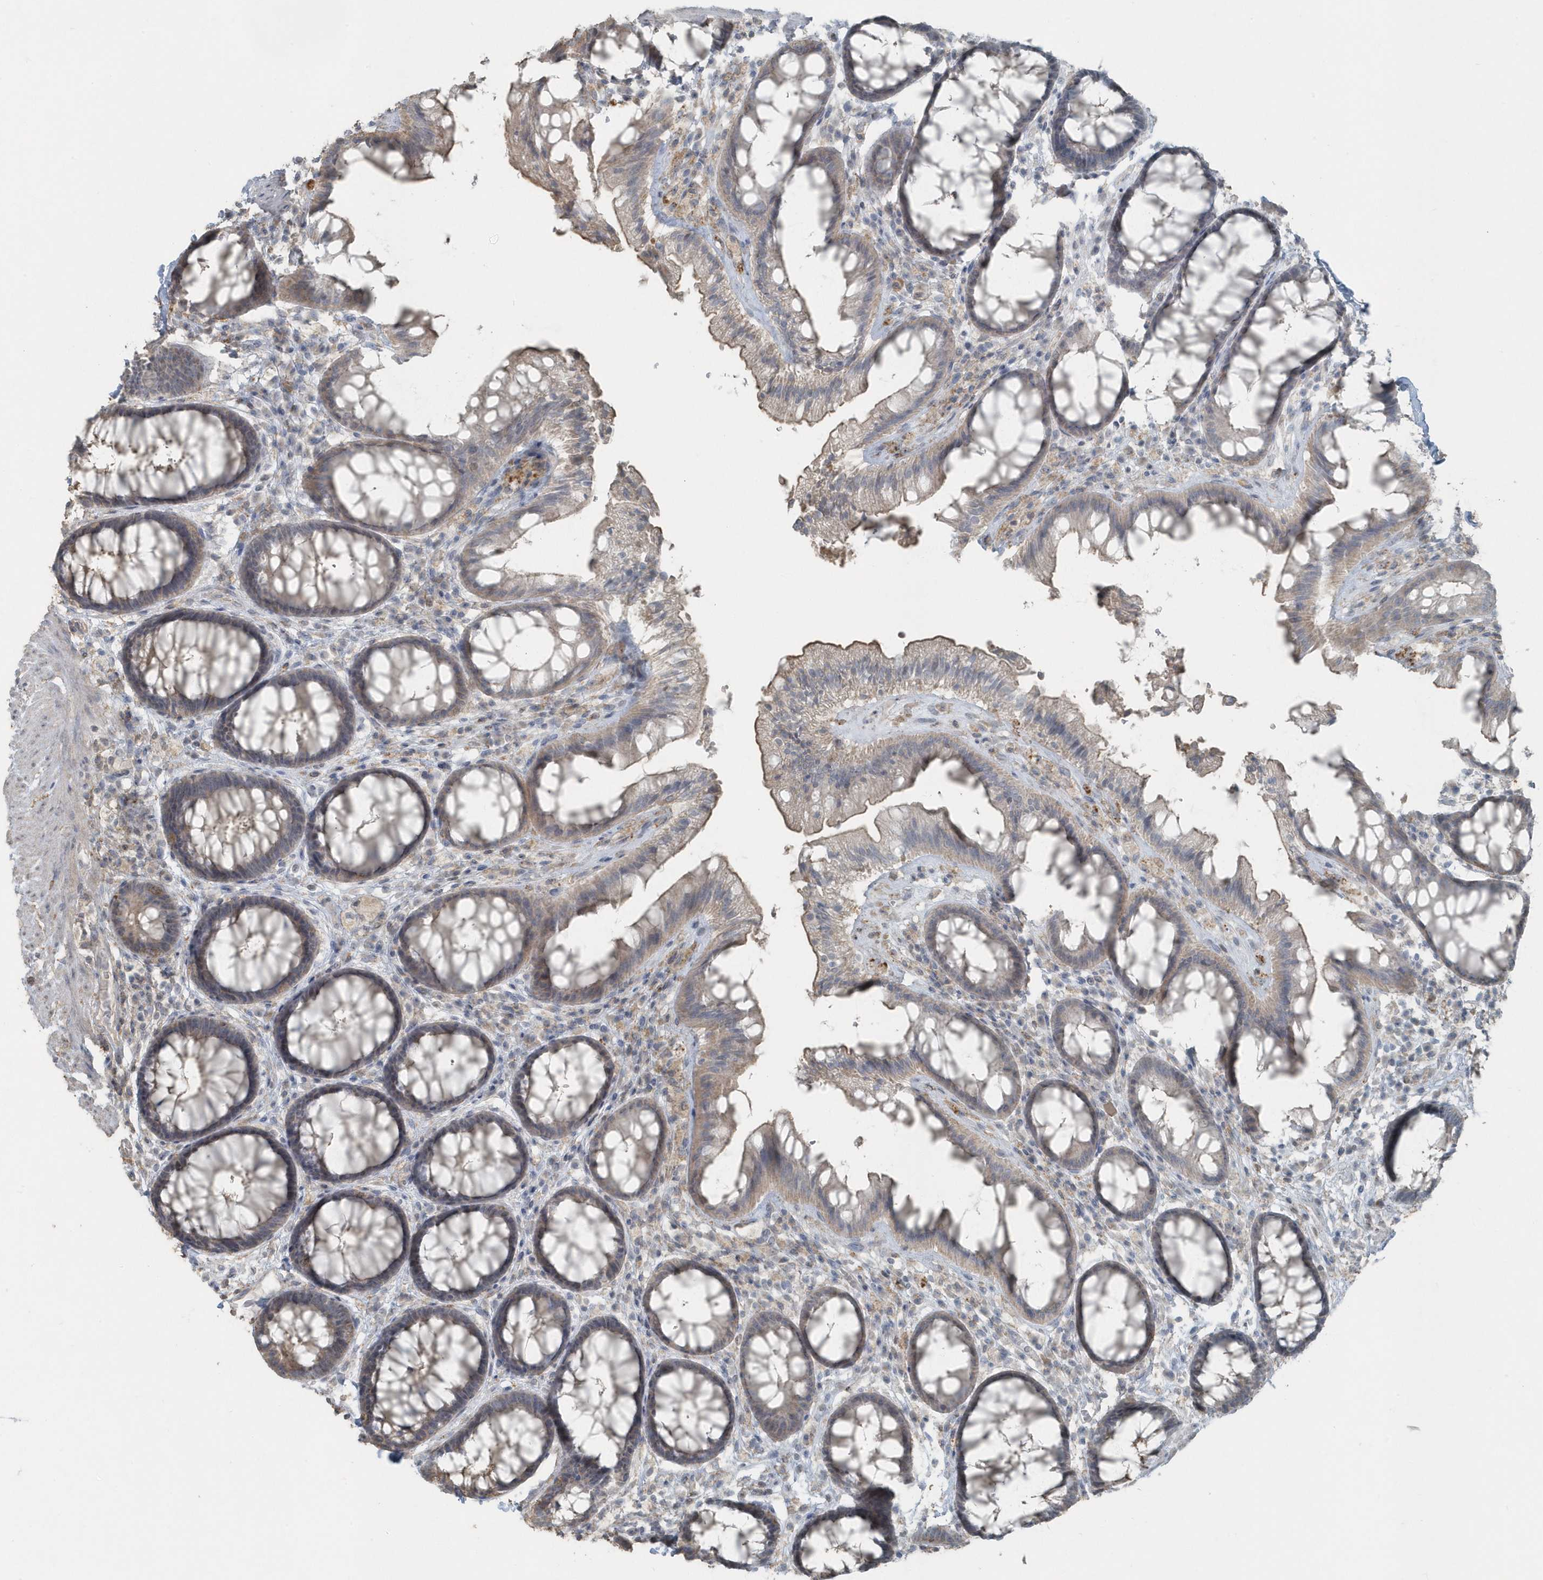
{"staining": {"intensity": "weak", "quantity": "<25%", "location": "cytoplasmic/membranous"}, "tissue": "rectum", "cell_type": "Glandular cells", "image_type": "normal", "snomed": [{"axis": "morphology", "description": "Normal tissue, NOS"}, {"axis": "topography", "description": "Rectum"}], "caption": "Immunohistochemistry (IHC) of unremarkable human rectum reveals no staining in glandular cells.", "gene": "ACTC1", "patient": {"sex": "female", "age": 46}}